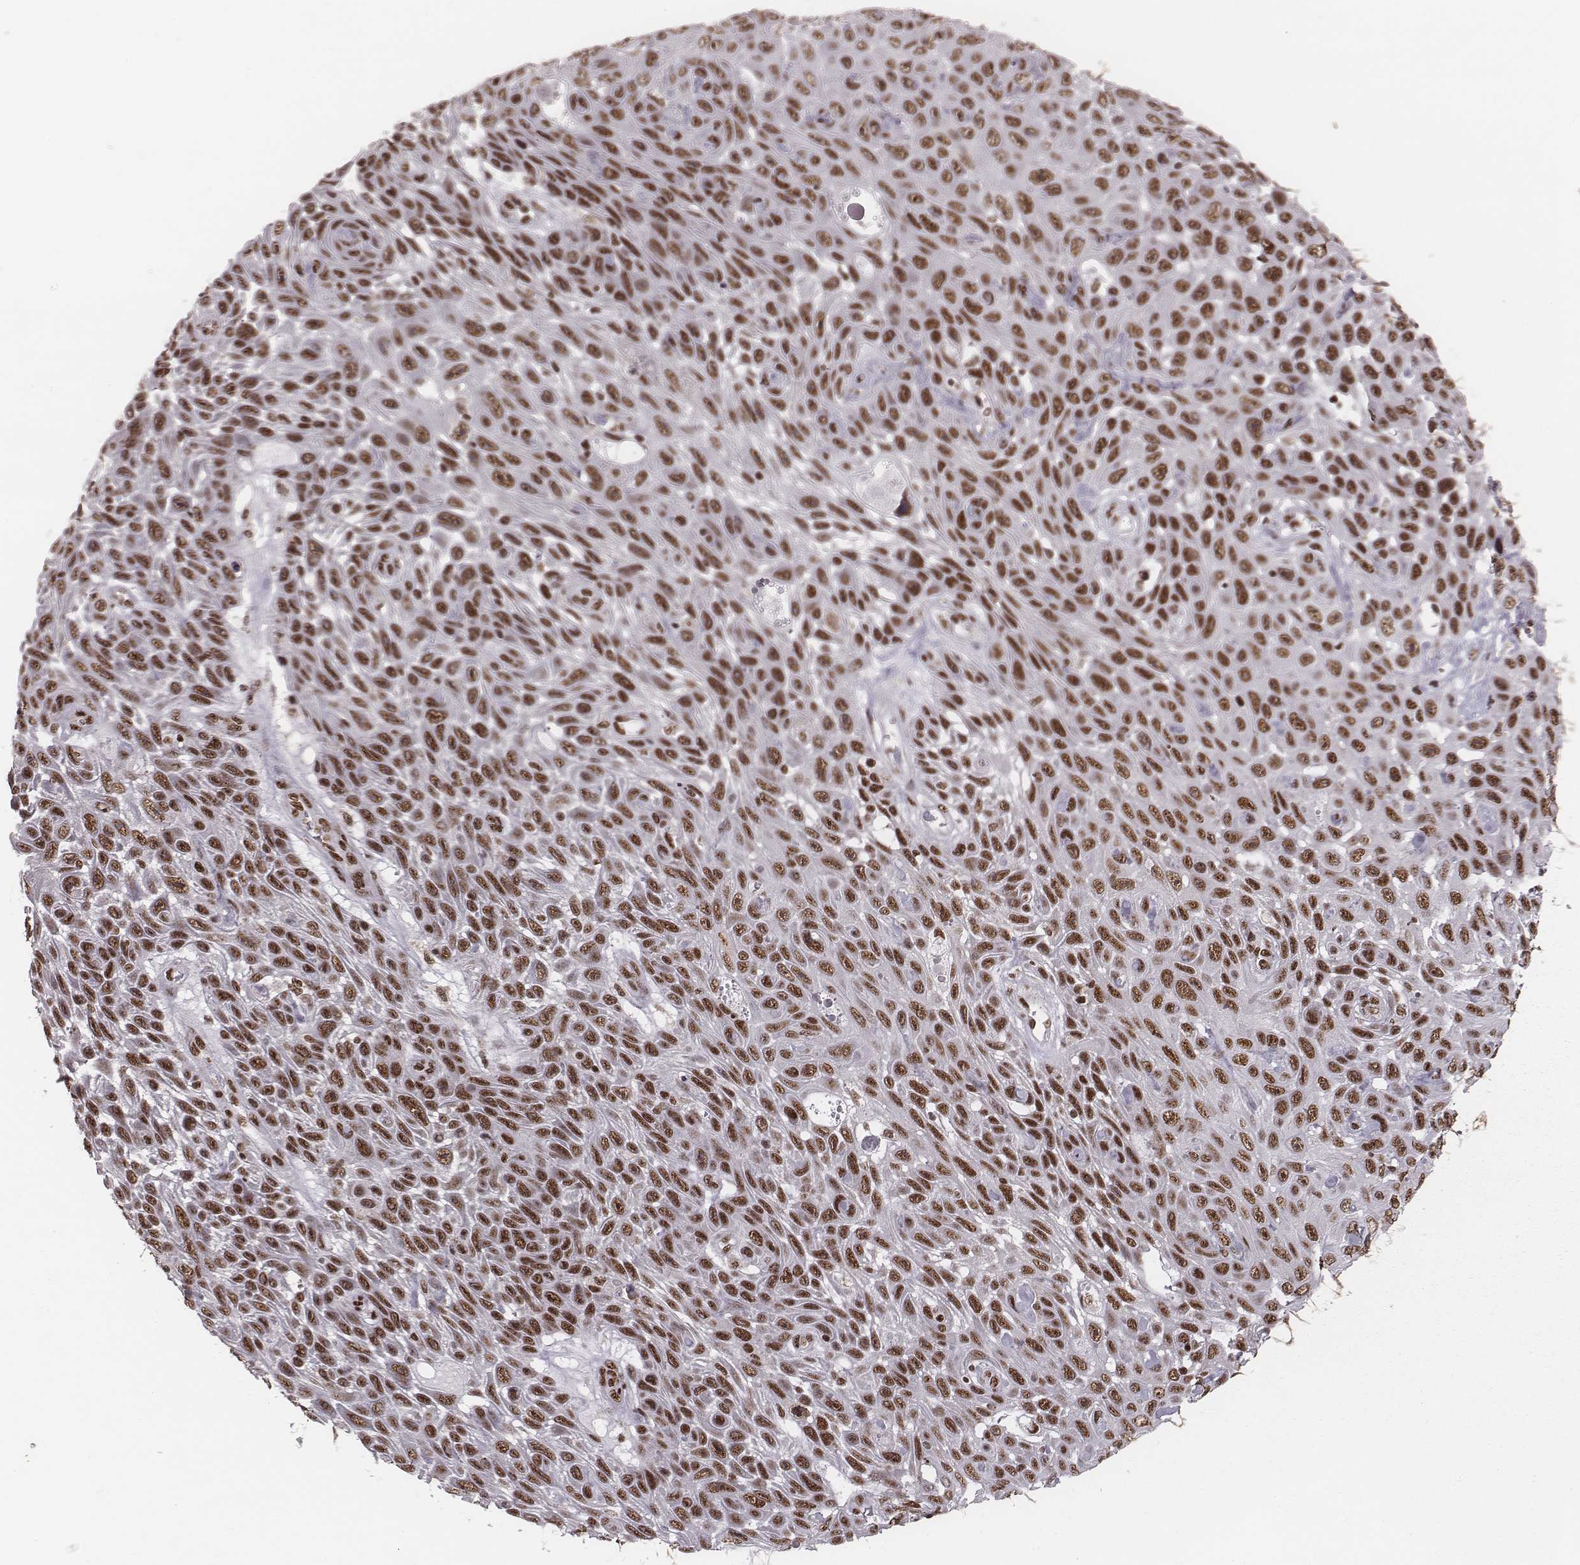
{"staining": {"intensity": "moderate", "quantity": ">75%", "location": "nuclear"}, "tissue": "skin cancer", "cell_type": "Tumor cells", "image_type": "cancer", "snomed": [{"axis": "morphology", "description": "Squamous cell carcinoma, NOS"}, {"axis": "topography", "description": "Skin"}], "caption": "Immunohistochemical staining of human skin cancer reveals medium levels of moderate nuclear expression in approximately >75% of tumor cells.", "gene": "LUC7L", "patient": {"sex": "male", "age": 82}}